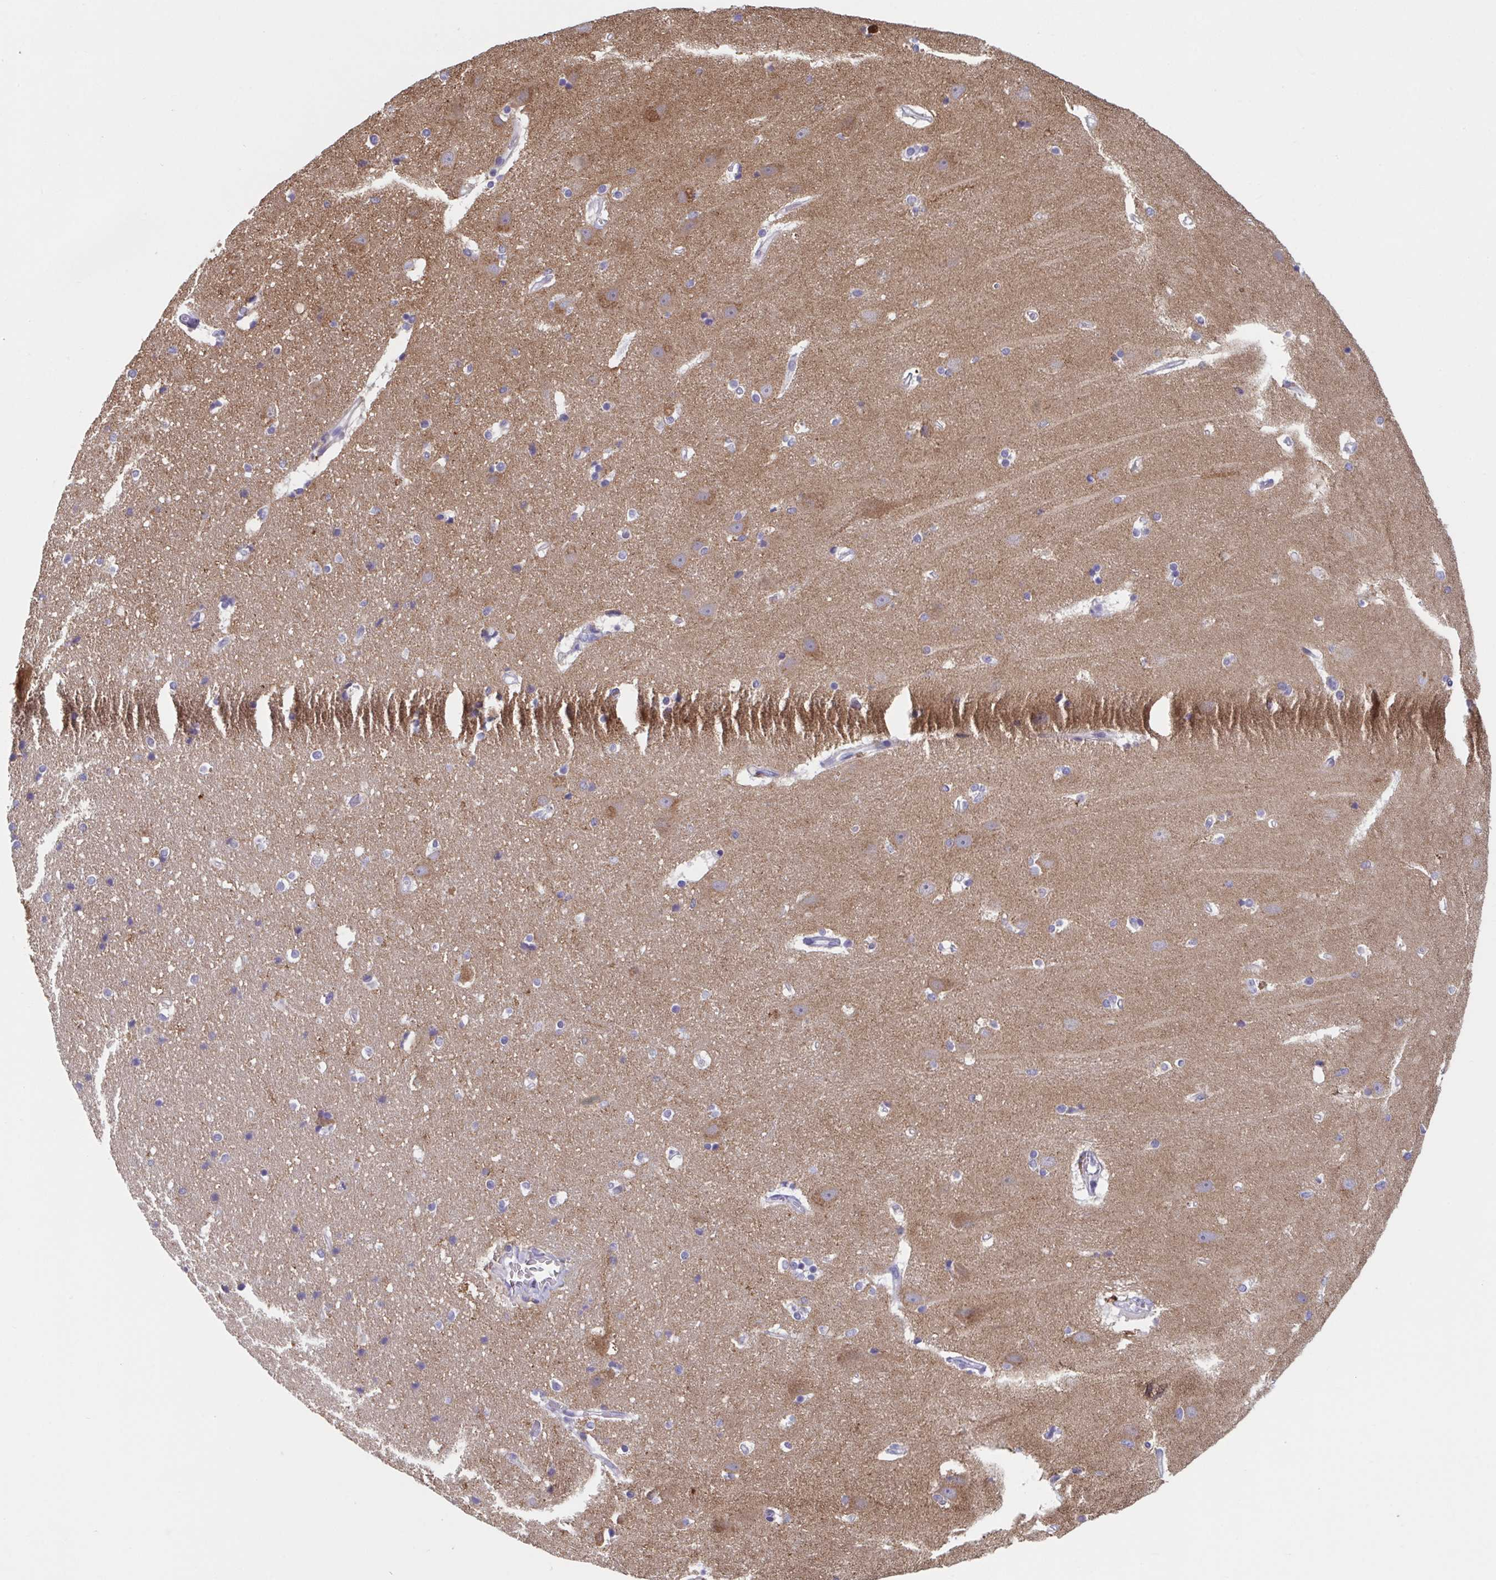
{"staining": {"intensity": "negative", "quantity": "none", "location": "none"}, "tissue": "hippocampus", "cell_type": "Glial cells", "image_type": "normal", "snomed": [{"axis": "morphology", "description": "Normal tissue, NOS"}, {"axis": "topography", "description": "Hippocampus"}], "caption": "A high-resolution photomicrograph shows immunohistochemistry staining of unremarkable hippocampus, which shows no significant positivity in glial cells.", "gene": "NIPSNAP1", "patient": {"sex": "male", "age": 63}}